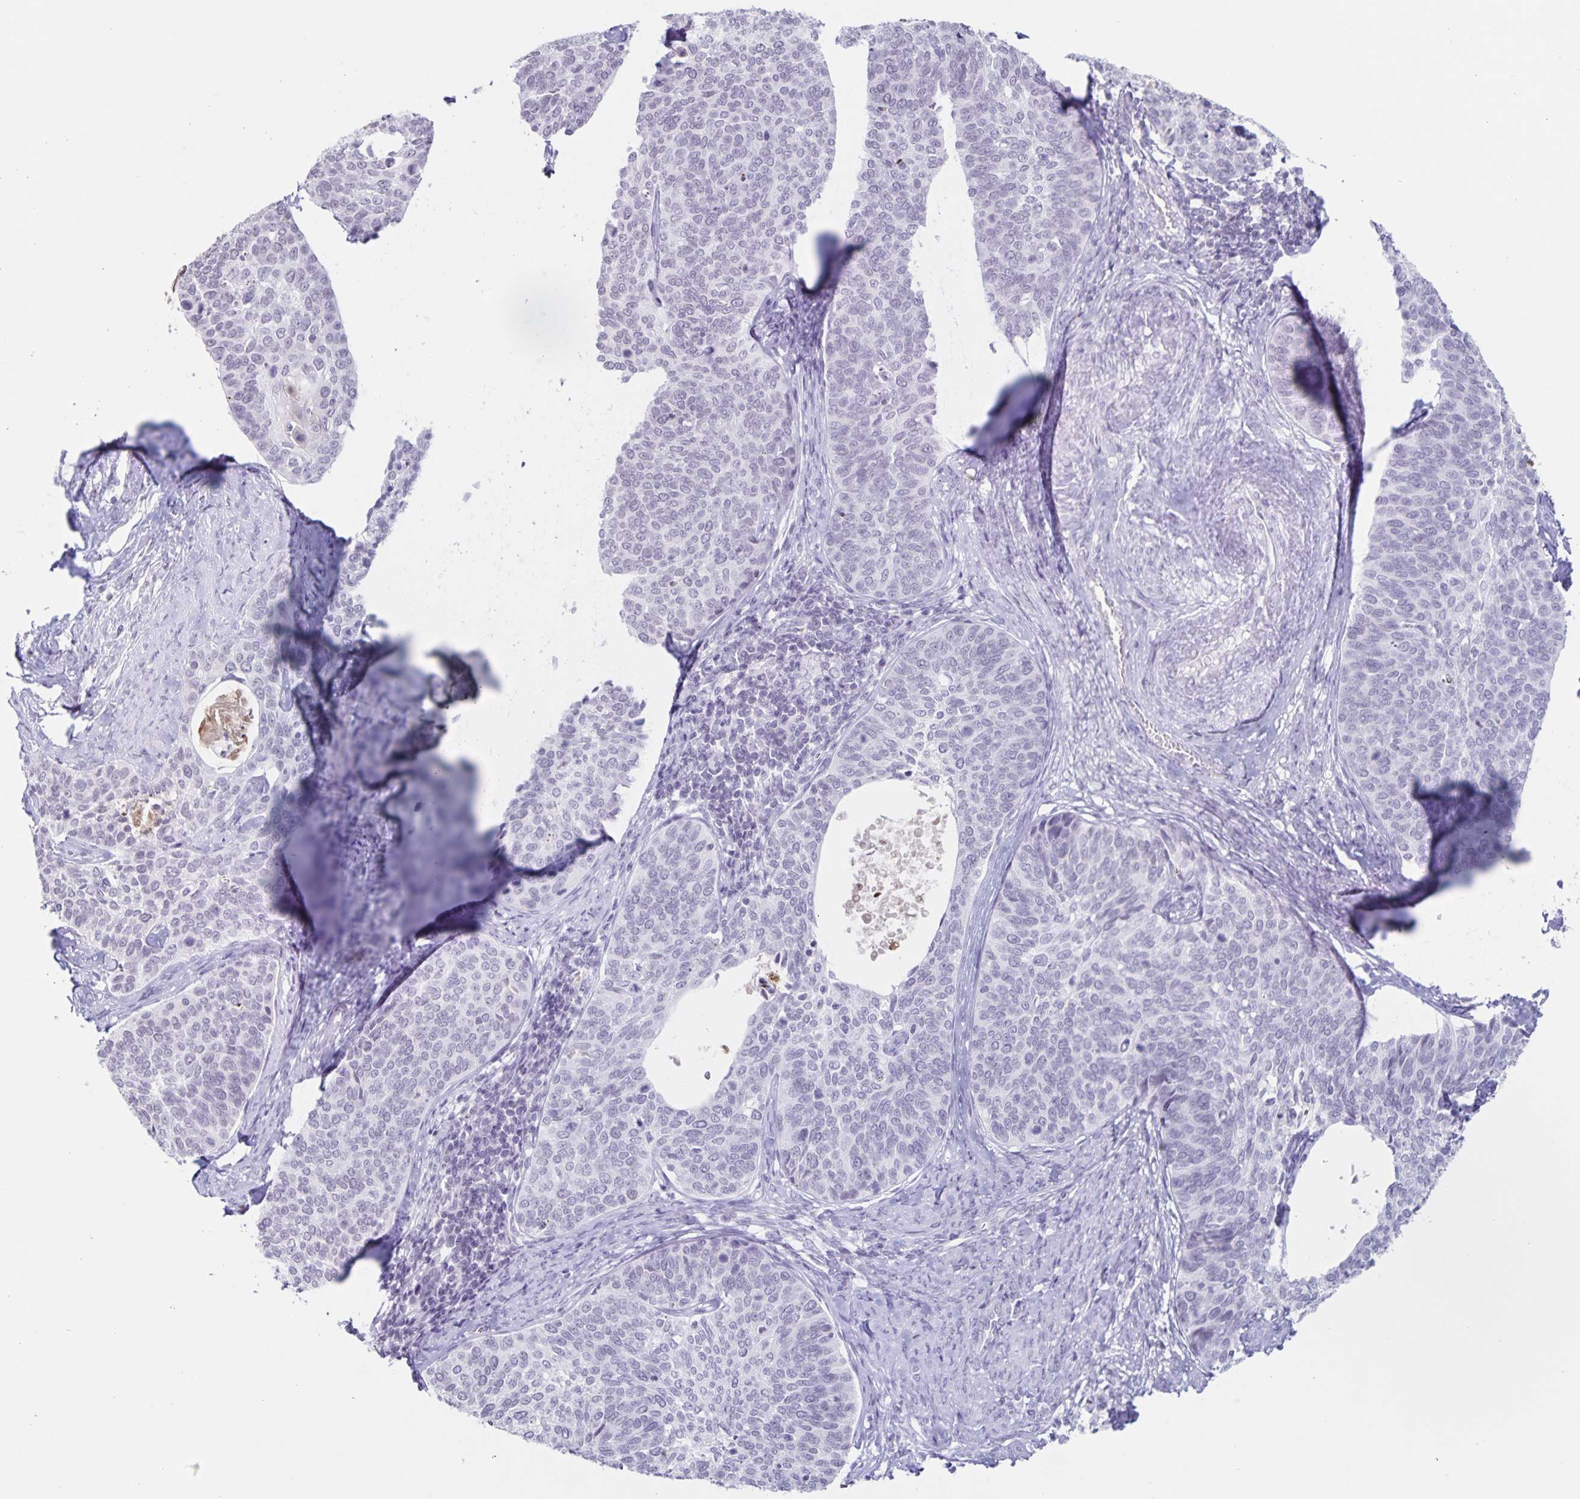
{"staining": {"intensity": "negative", "quantity": "none", "location": "none"}, "tissue": "cervical cancer", "cell_type": "Tumor cells", "image_type": "cancer", "snomed": [{"axis": "morphology", "description": "Squamous cell carcinoma, NOS"}, {"axis": "topography", "description": "Cervix"}], "caption": "The immunohistochemistry (IHC) image has no significant staining in tumor cells of squamous cell carcinoma (cervical) tissue.", "gene": "LCE6A", "patient": {"sex": "female", "age": 69}}